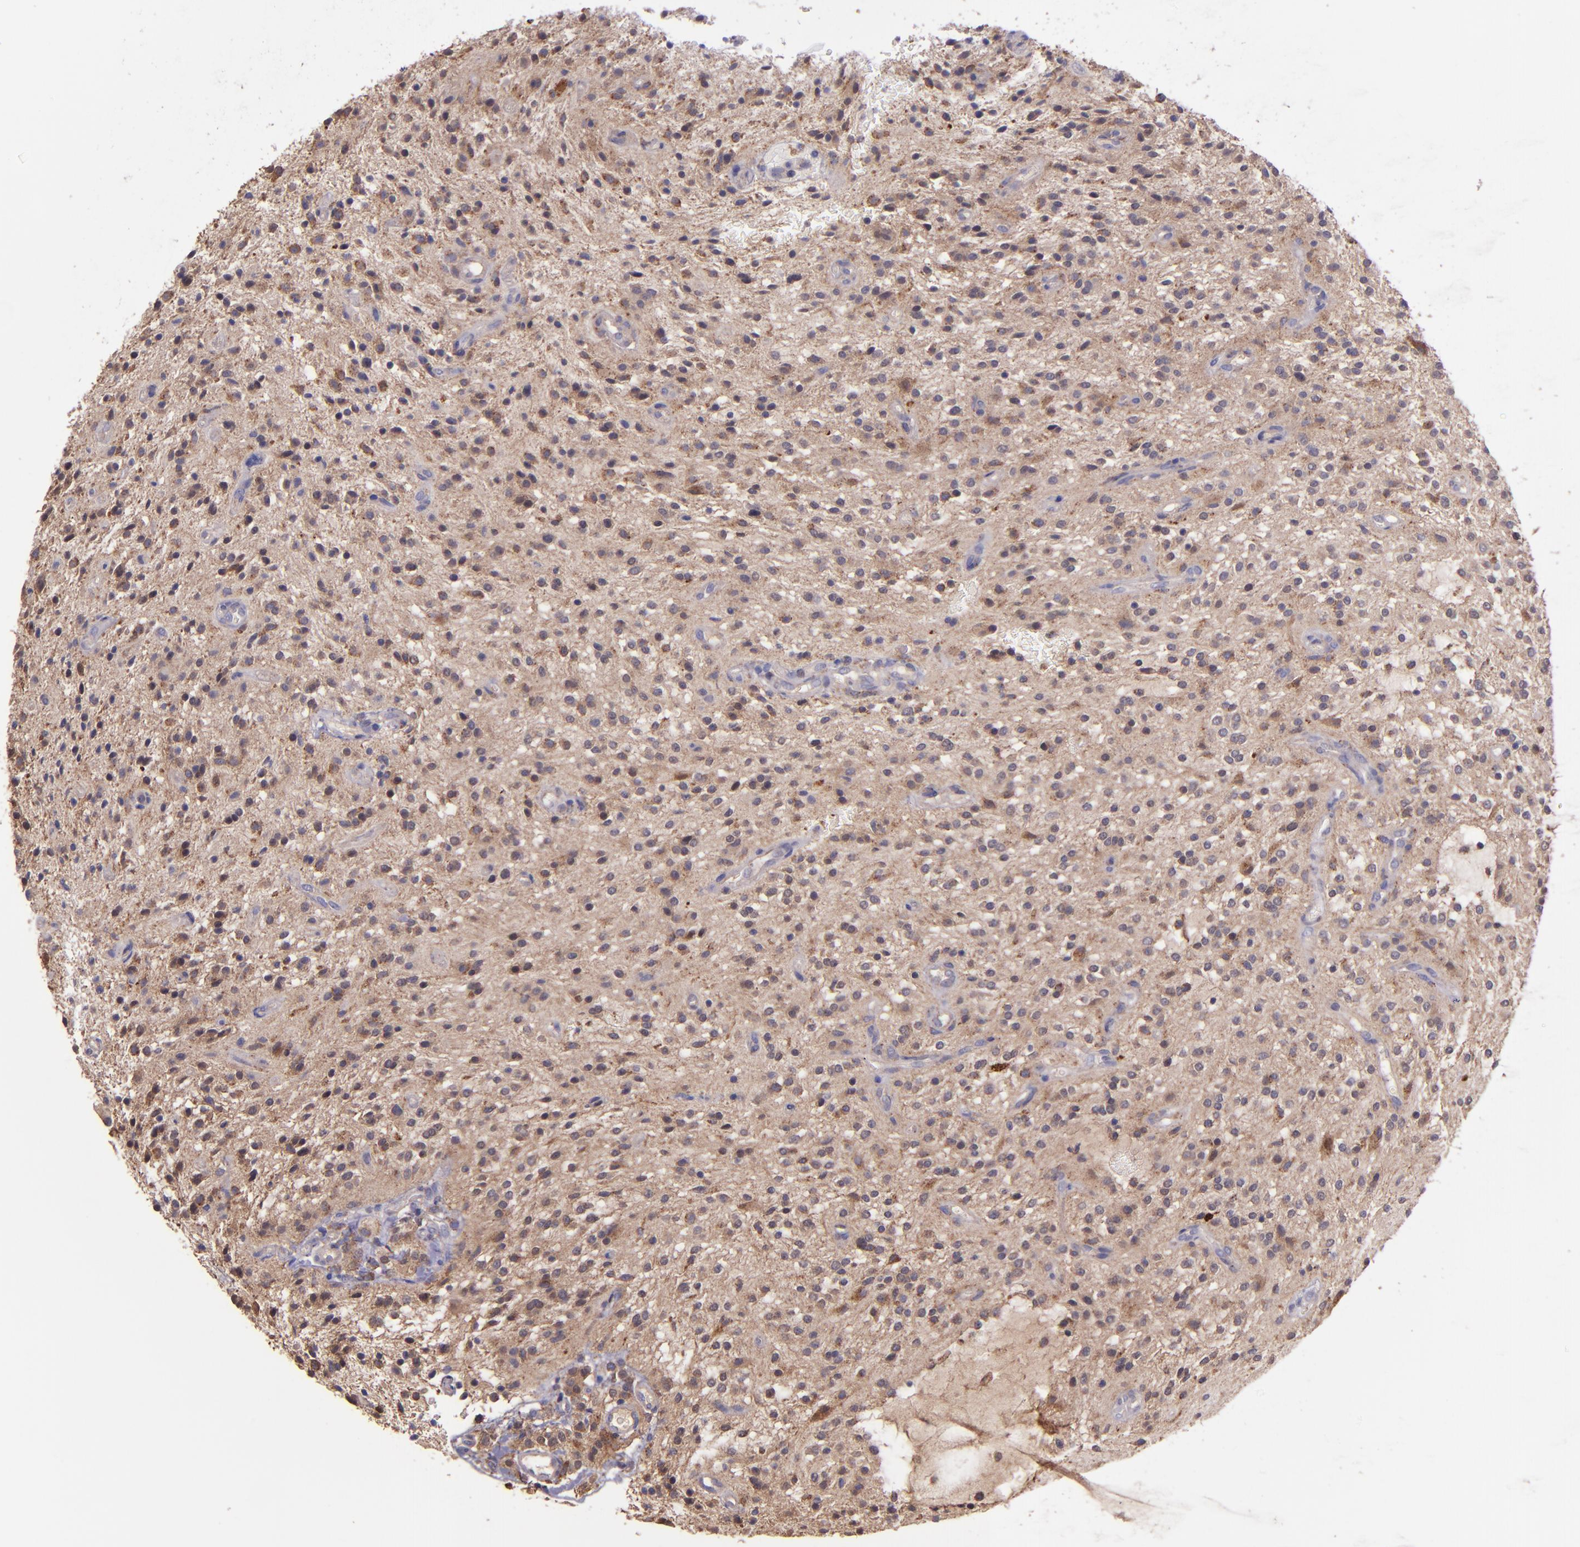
{"staining": {"intensity": "moderate", "quantity": "<25%", "location": "cytoplasmic/membranous"}, "tissue": "glioma", "cell_type": "Tumor cells", "image_type": "cancer", "snomed": [{"axis": "morphology", "description": "Glioma, malignant, NOS"}, {"axis": "topography", "description": "Cerebellum"}], "caption": "Immunohistochemical staining of glioma (malignant) shows low levels of moderate cytoplasmic/membranous positivity in approximately <25% of tumor cells. (DAB IHC, brown staining for protein, blue staining for nuclei).", "gene": "WASHC1", "patient": {"sex": "female", "age": 10}}